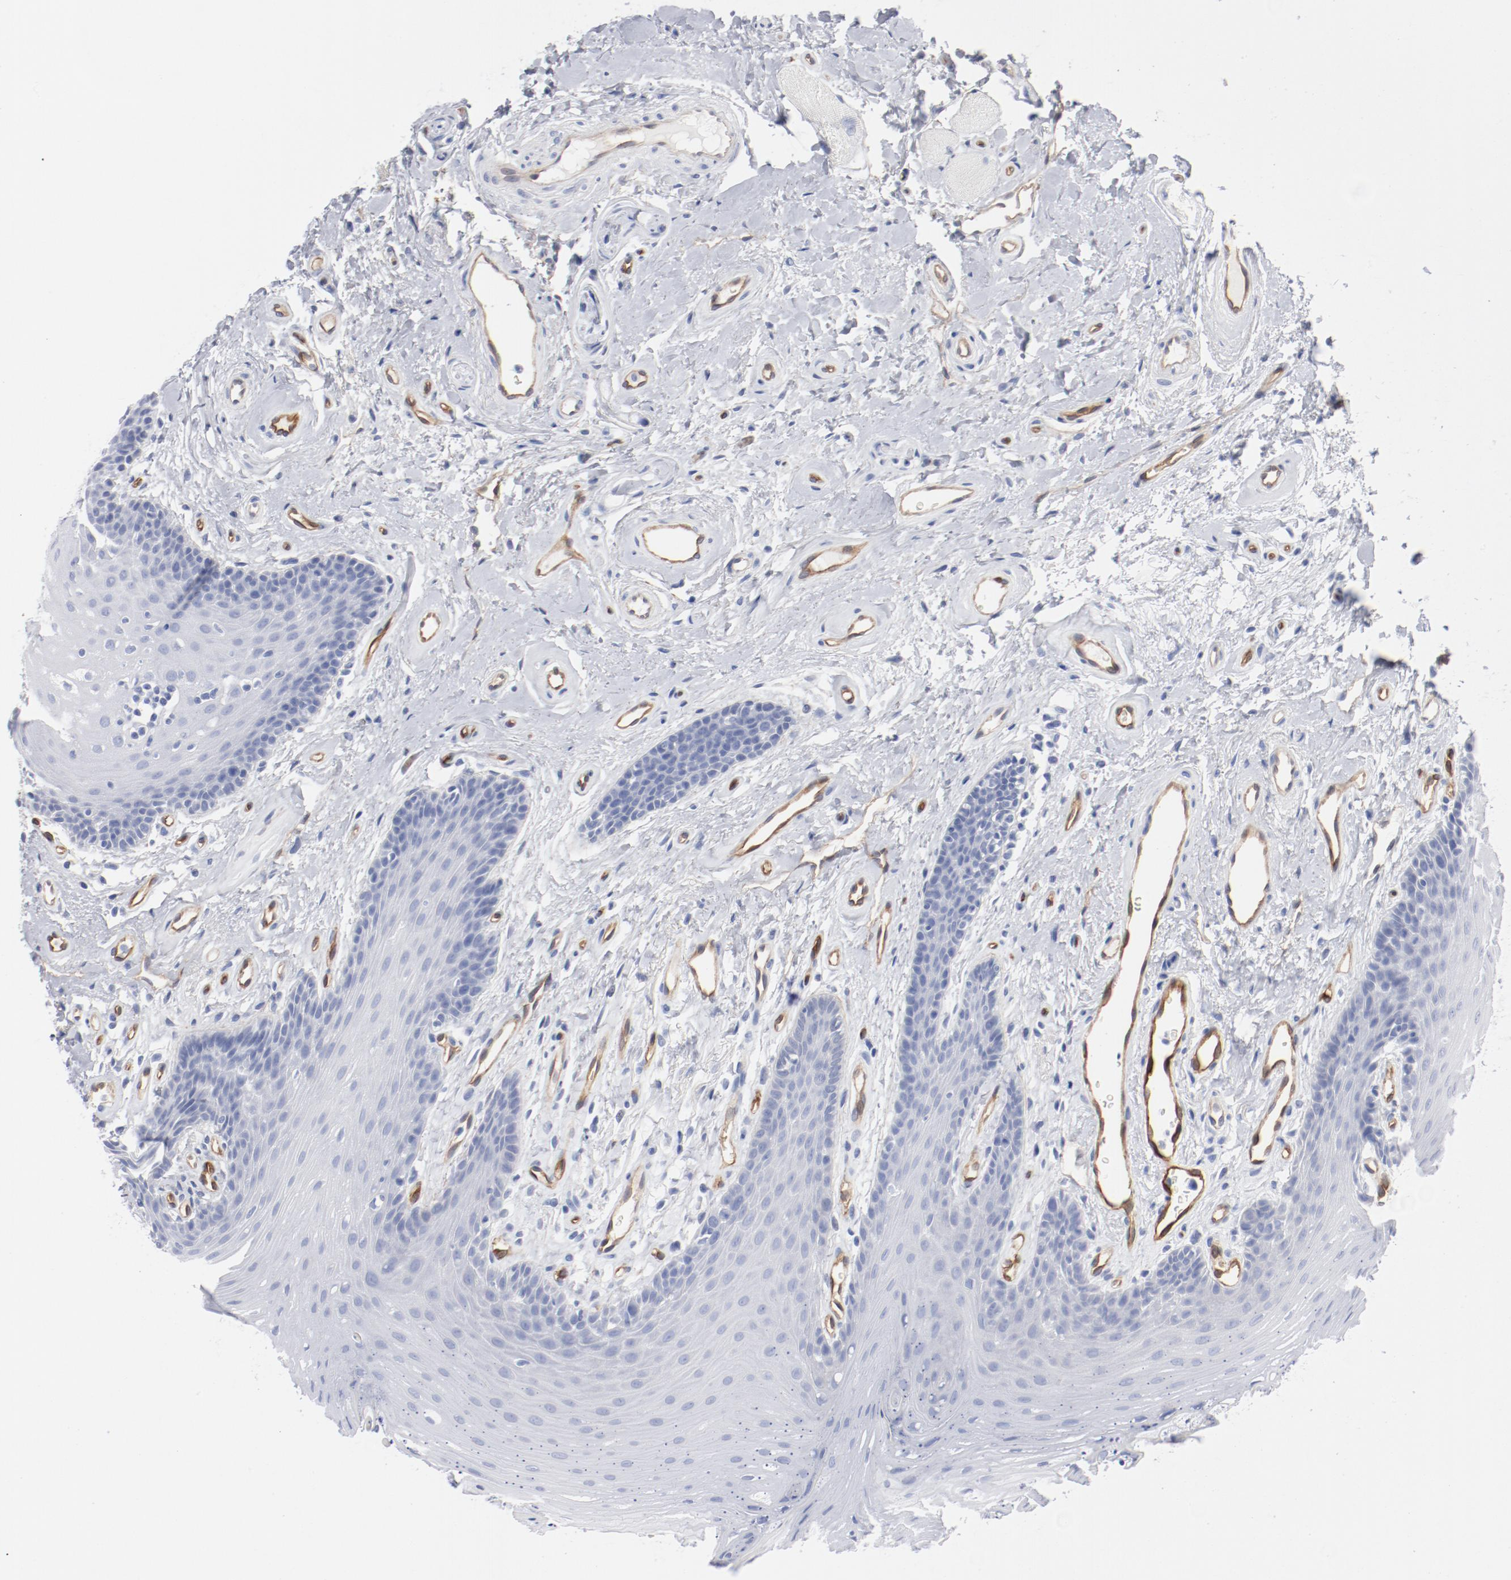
{"staining": {"intensity": "negative", "quantity": "none", "location": "none"}, "tissue": "oral mucosa", "cell_type": "Squamous epithelial cells", "image_type": "normal", "snomed": [{"axis": "morphology", "description": "Normal tissue, NOS"}, {"axis": "topography", "description": "Oral tissue"}], "caption": "The histopathology image exhibits no staining of squamous epithelial cells in normal oral mucosa. Nuclei are stained in blue.", "gene": "SHANK3", "patient": {"sex": "male", "age": 62}}